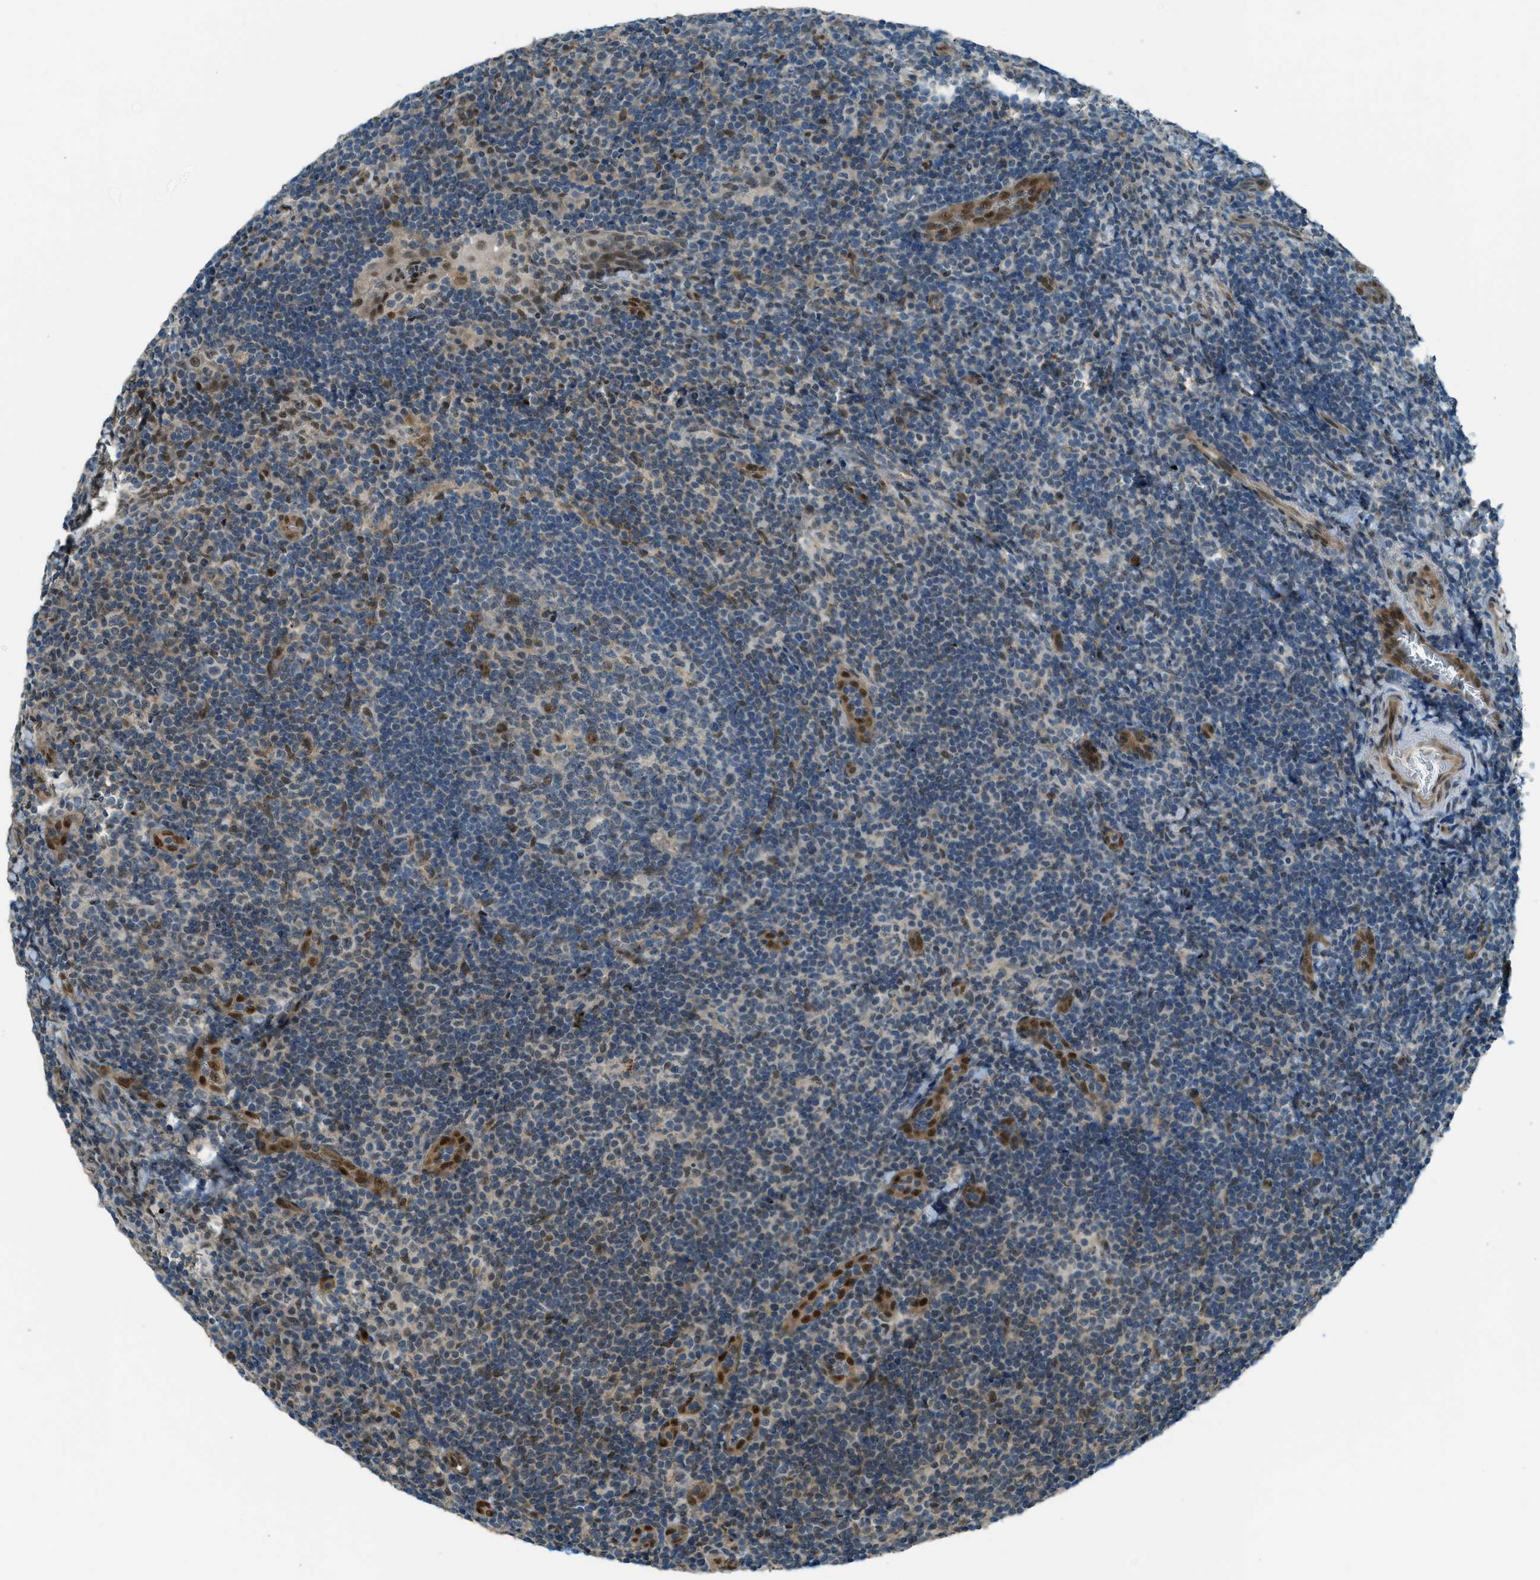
{"staining": {"intensity": "moderate", "quantity": "<25%", "location": "nuclear"}, "tissue": "tonsil", "cell_type": "Germinal center cells", "image_type": "normal", "snomed": [{"axis": "morphology", "description": "Normal tissue, NOS"}, {"axis": "topography", "description": "Tonsil"}], "caption": "Immunohistochemical staining of normal tonsil shows low levels of moderate nuclear positivity in about <25% of germinal center cells. Nuclei are stained in blue.", "gene": "NPEPL1", "patient": {"sex": "male", "age": 37}}